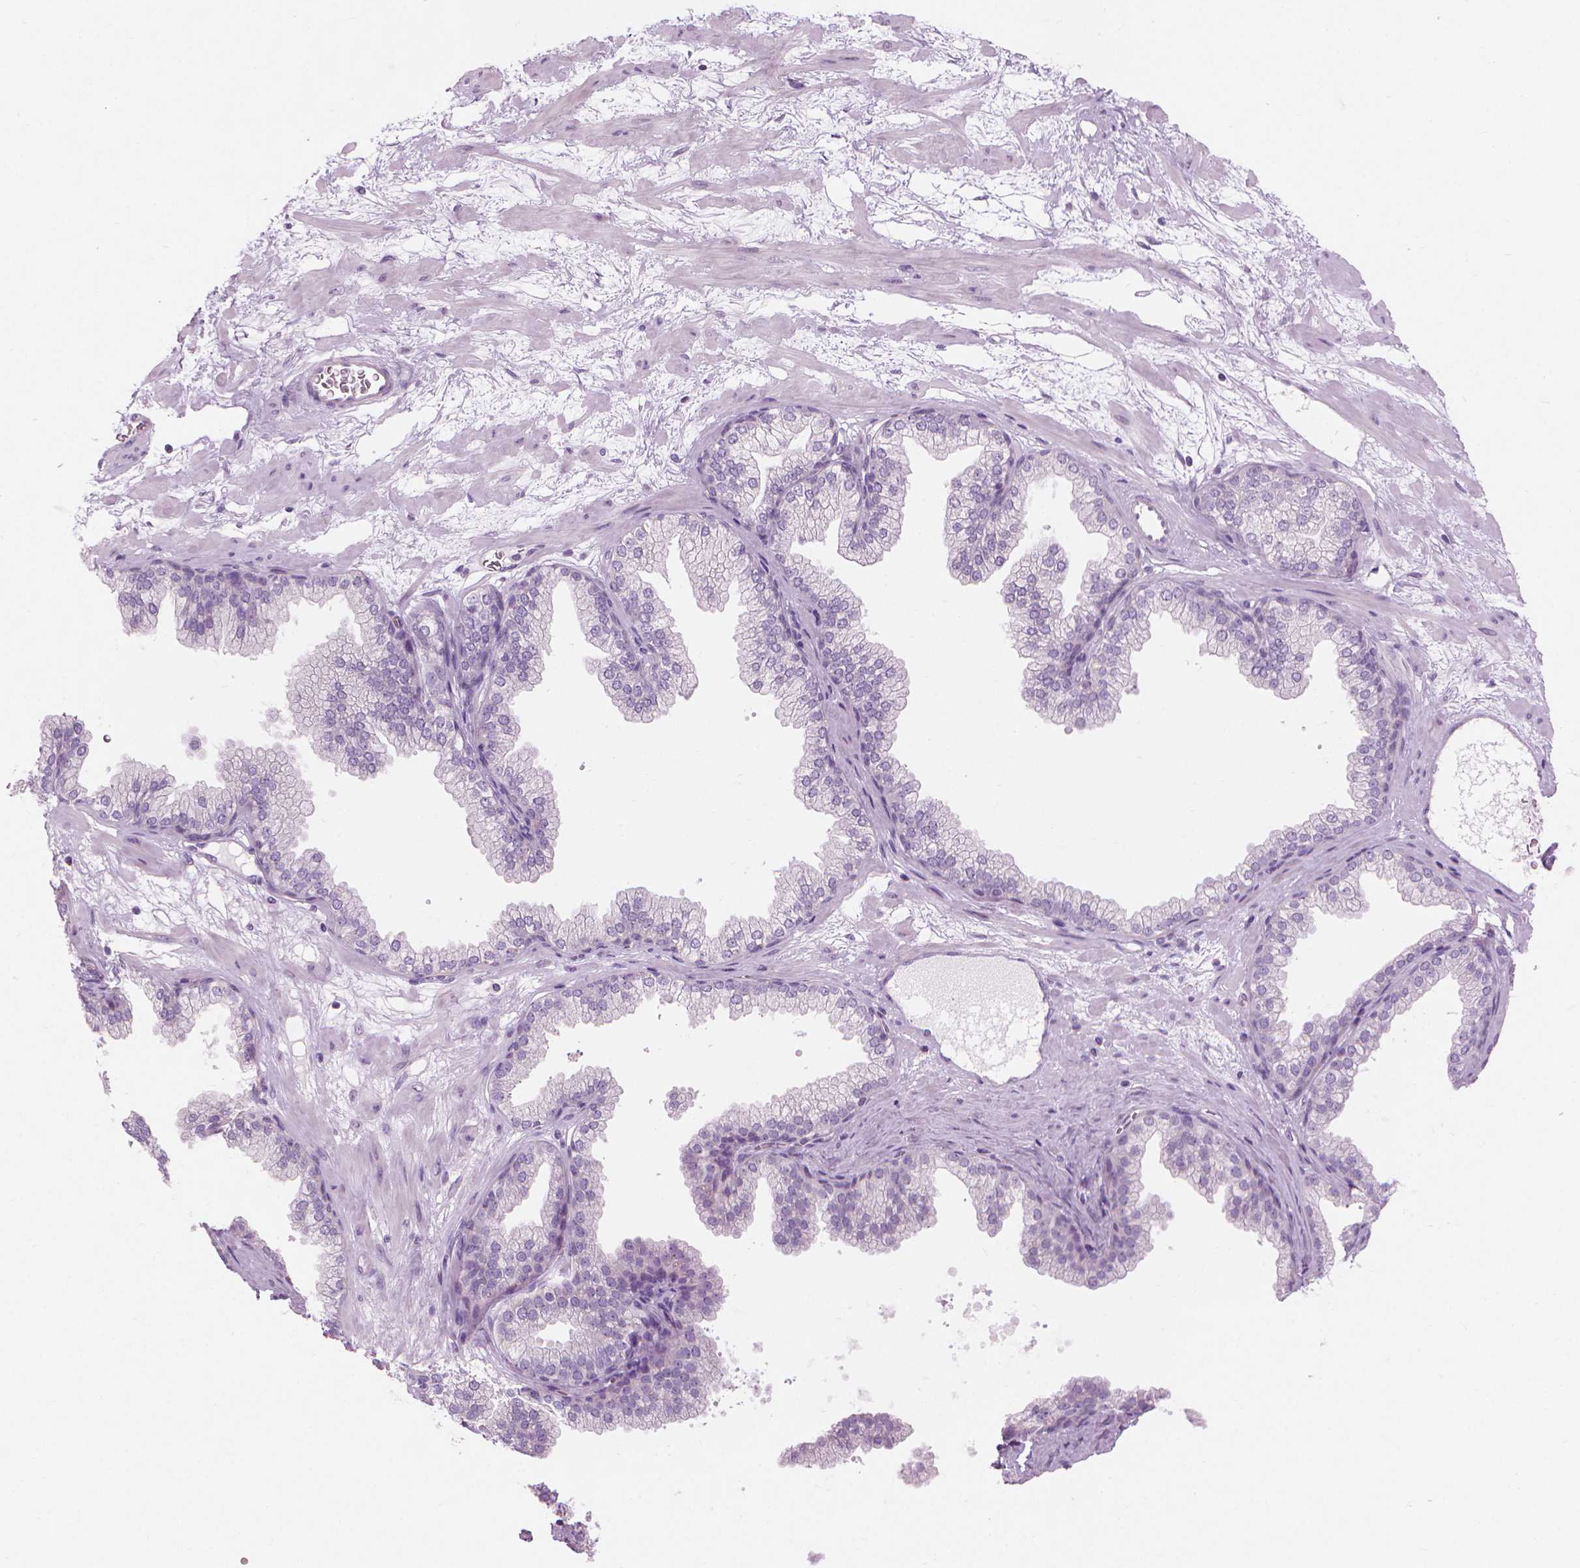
{"staining": {"intensity": "negative", "quantity": "none", "location": "none"}, "tissue": "prostate", "cell_type": "Glandular cells", "image_type": "normal", "snomed": [{"axis": "morphology", "description": "Normal tissue, NOS"}, {"axis": "topography", "description": "Prostate"}], "caption": "IHC of normal human prostate exhibits no expression in glandular cells.", "gene": "CFAP126", "patient": {"sex": "male", "age": 37}}